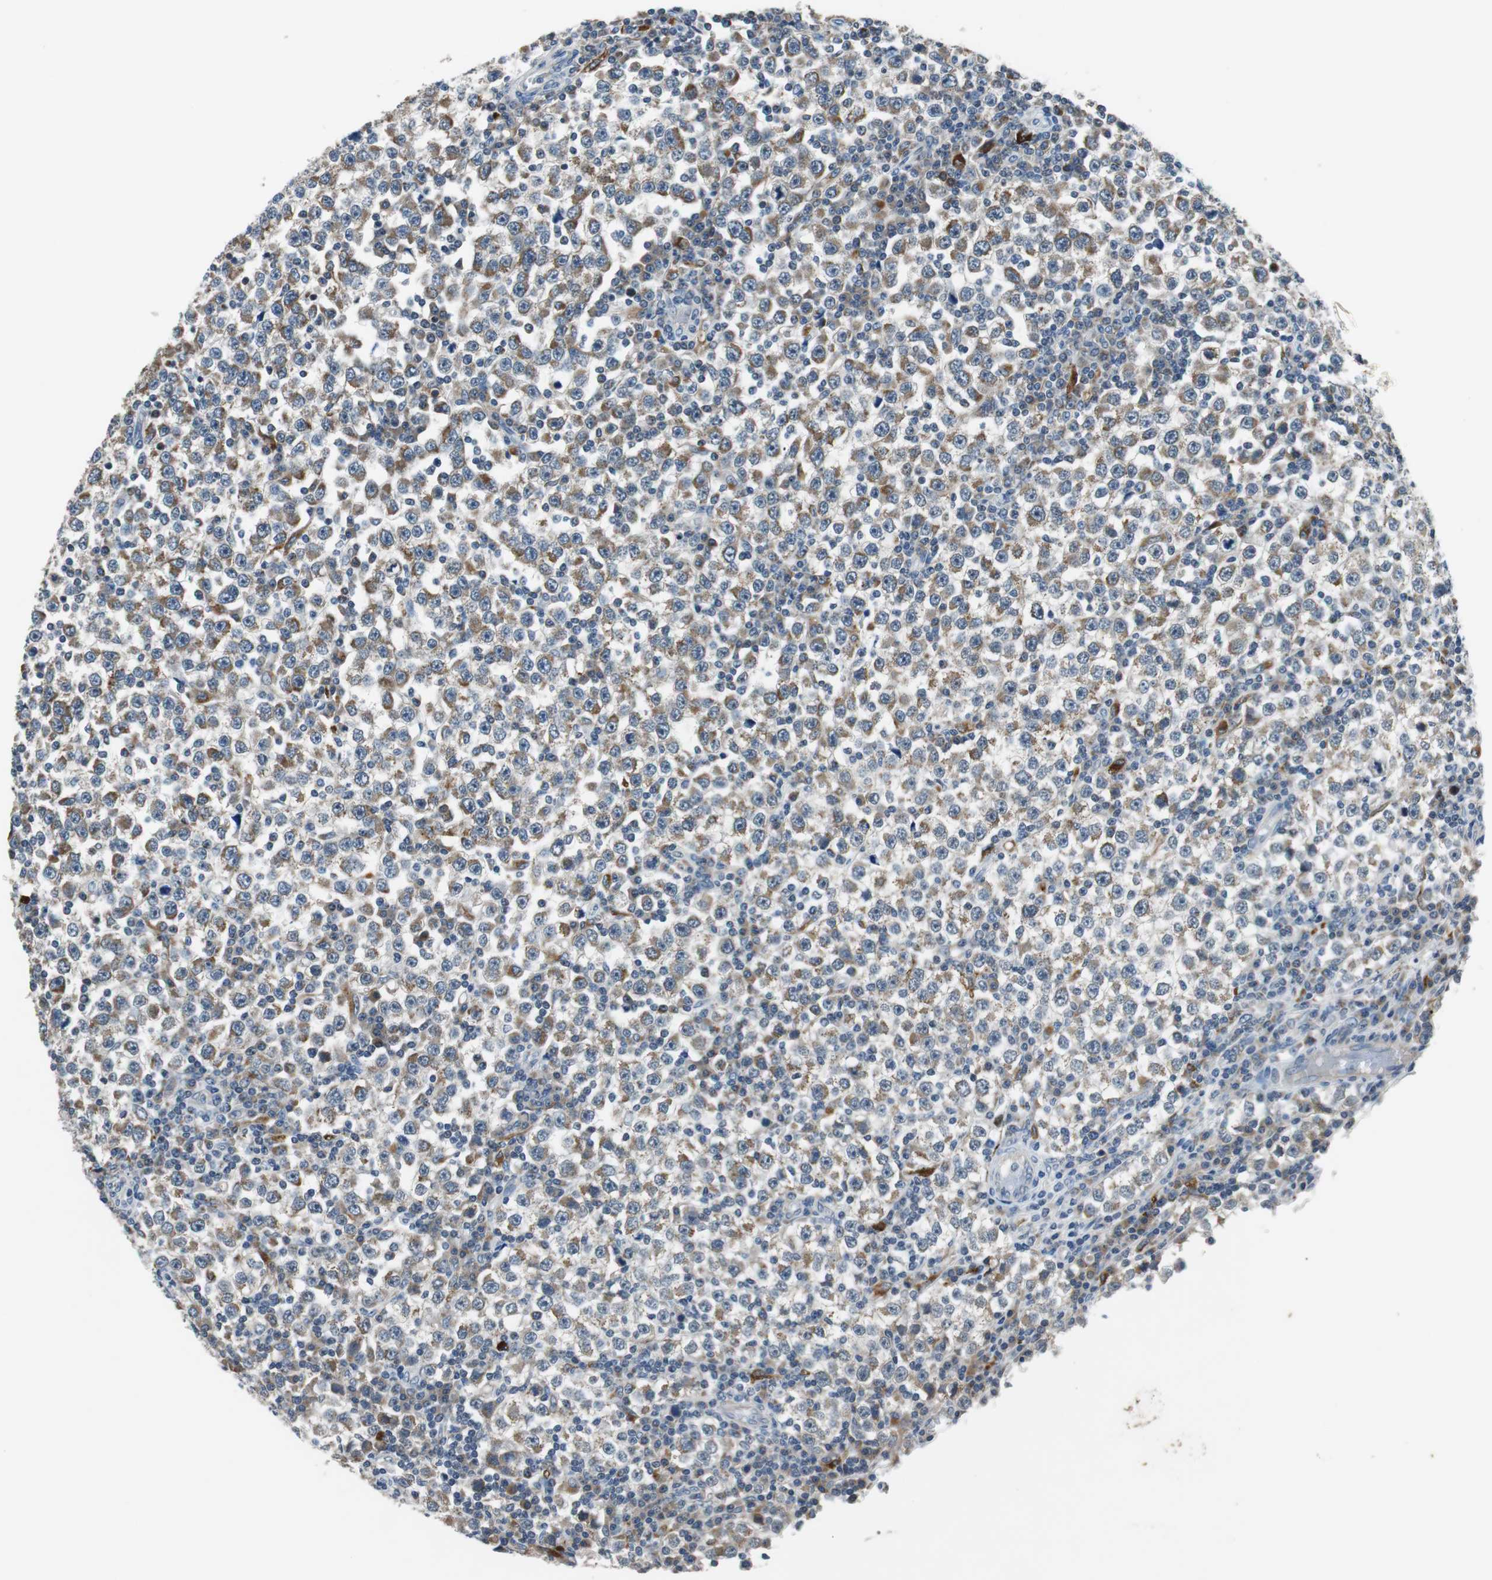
{"staining": {"intensity": "weak", "quantity": ">75%", "location": "cytoplasmic/membranous"}, "tissue": "testis cancer", "cell_type": "Tumor cells", "image_type": "cancer", "snomed": [{"axis": "morphology", "description": "Seminoma, NOS"}, {"axis": "topography", "description": "Testis"}], "caption": "Approximately >75% of tumor cells in human testis cancer (seminoma) display weak cytoplasmic/membranous protein staining as visualized by brown immunohistochemical staining.", "gene": "NLGN1", "patient": {"sex": "male", "age": 65}}